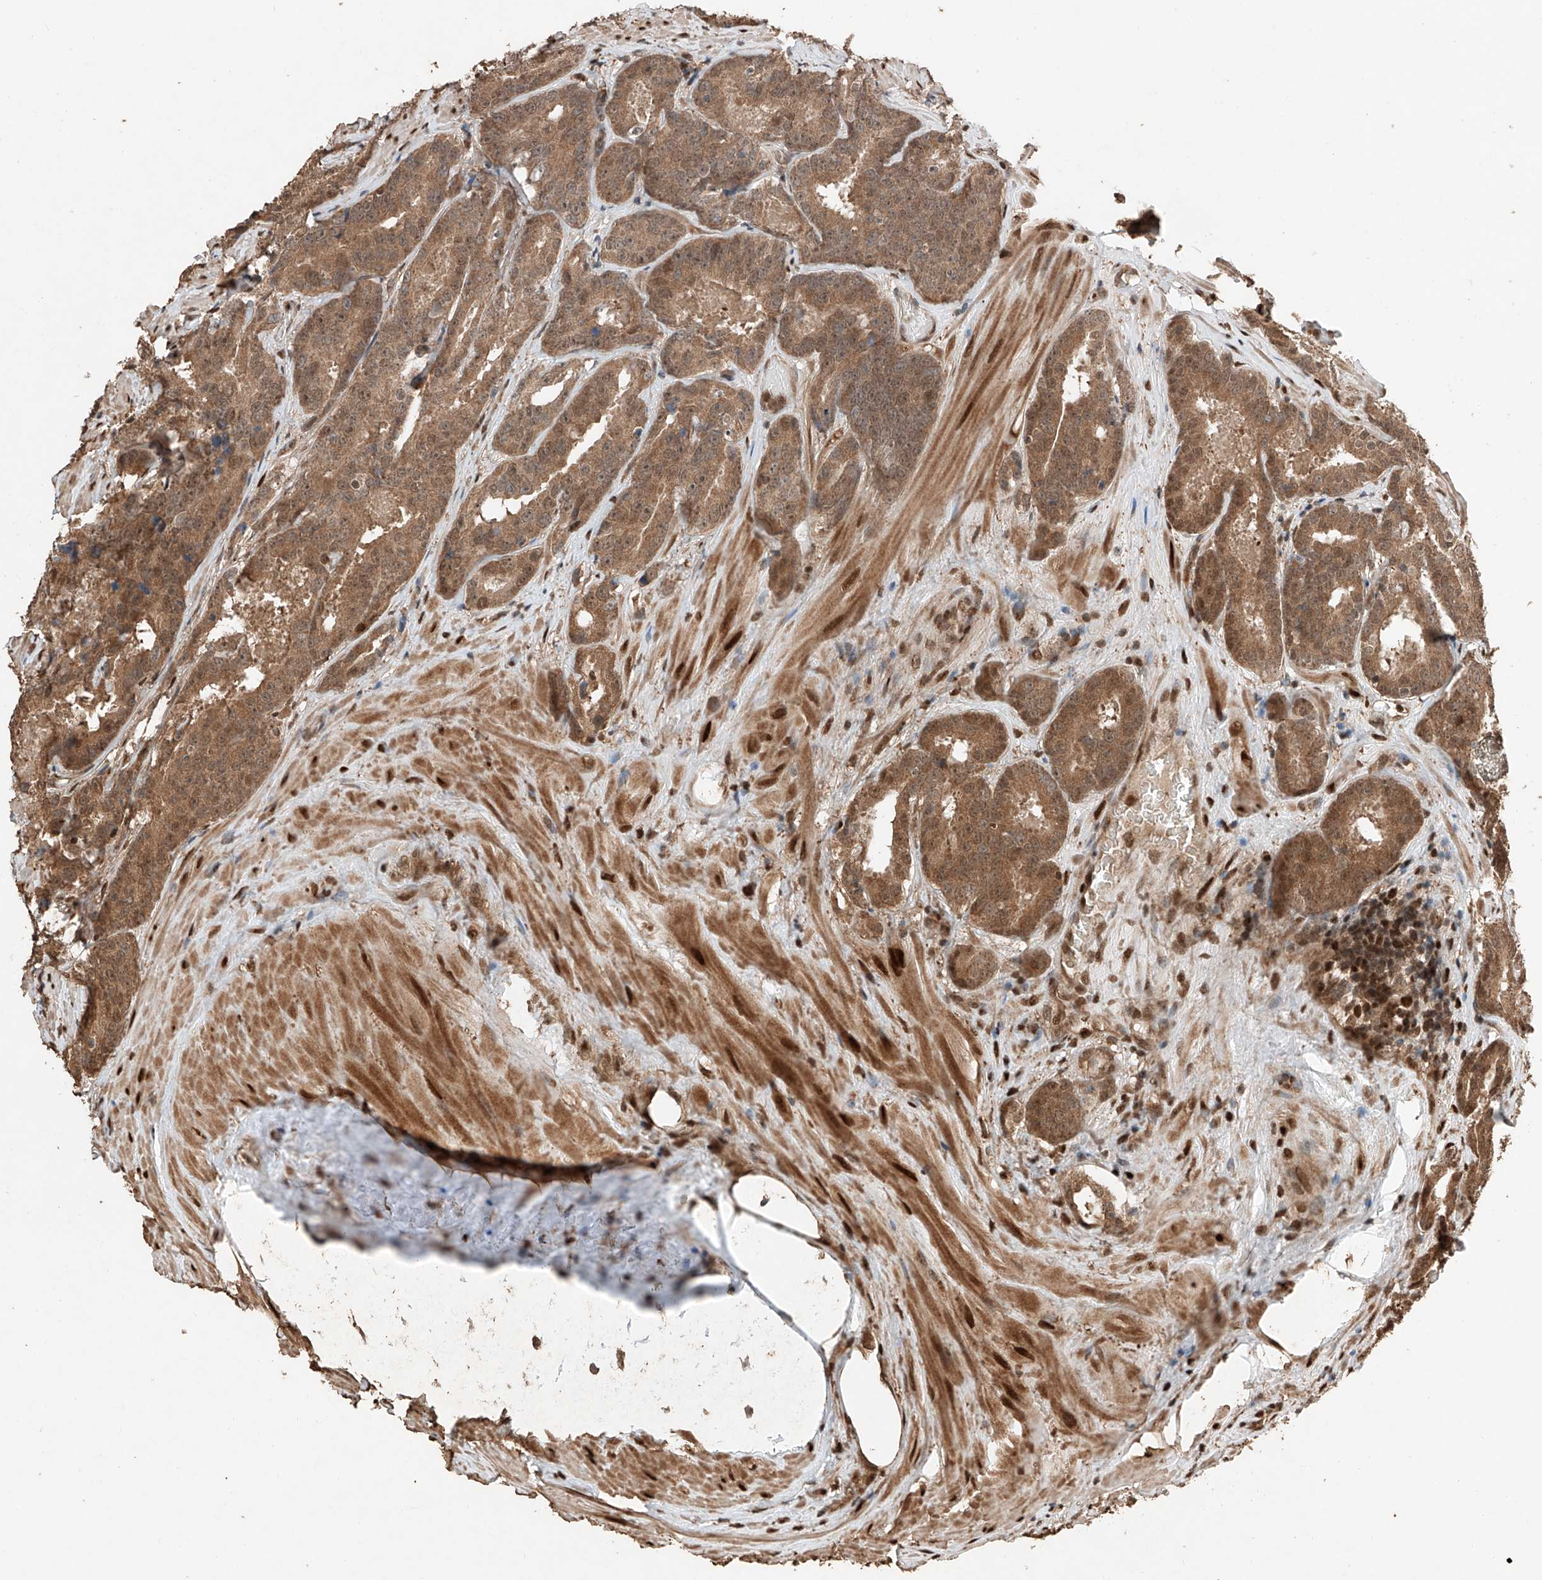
{"staining": {"intensity": "strong", "quantity": ">75%", "location": "cytoplasmic/membranous,nuclear"}, "tissue": "prostate cancer", "cell_type": "Tumor cells", "image_type": "cancer", "snomed": [{"axis": "morphology", "description": "Adenocarcinoma, High grade"}, {"axis": "topography", "description": "Prostate"}], "caption": "Brown immunohistochemical staining in human prostate cancer (high-grade adenocarcinoma) shows strong cytoplasmic/membranous and nuclear positivity in approximately >75% of tumor cells.", "gene": "RMND1", "patient": {"sex": "male", "age": 57}}